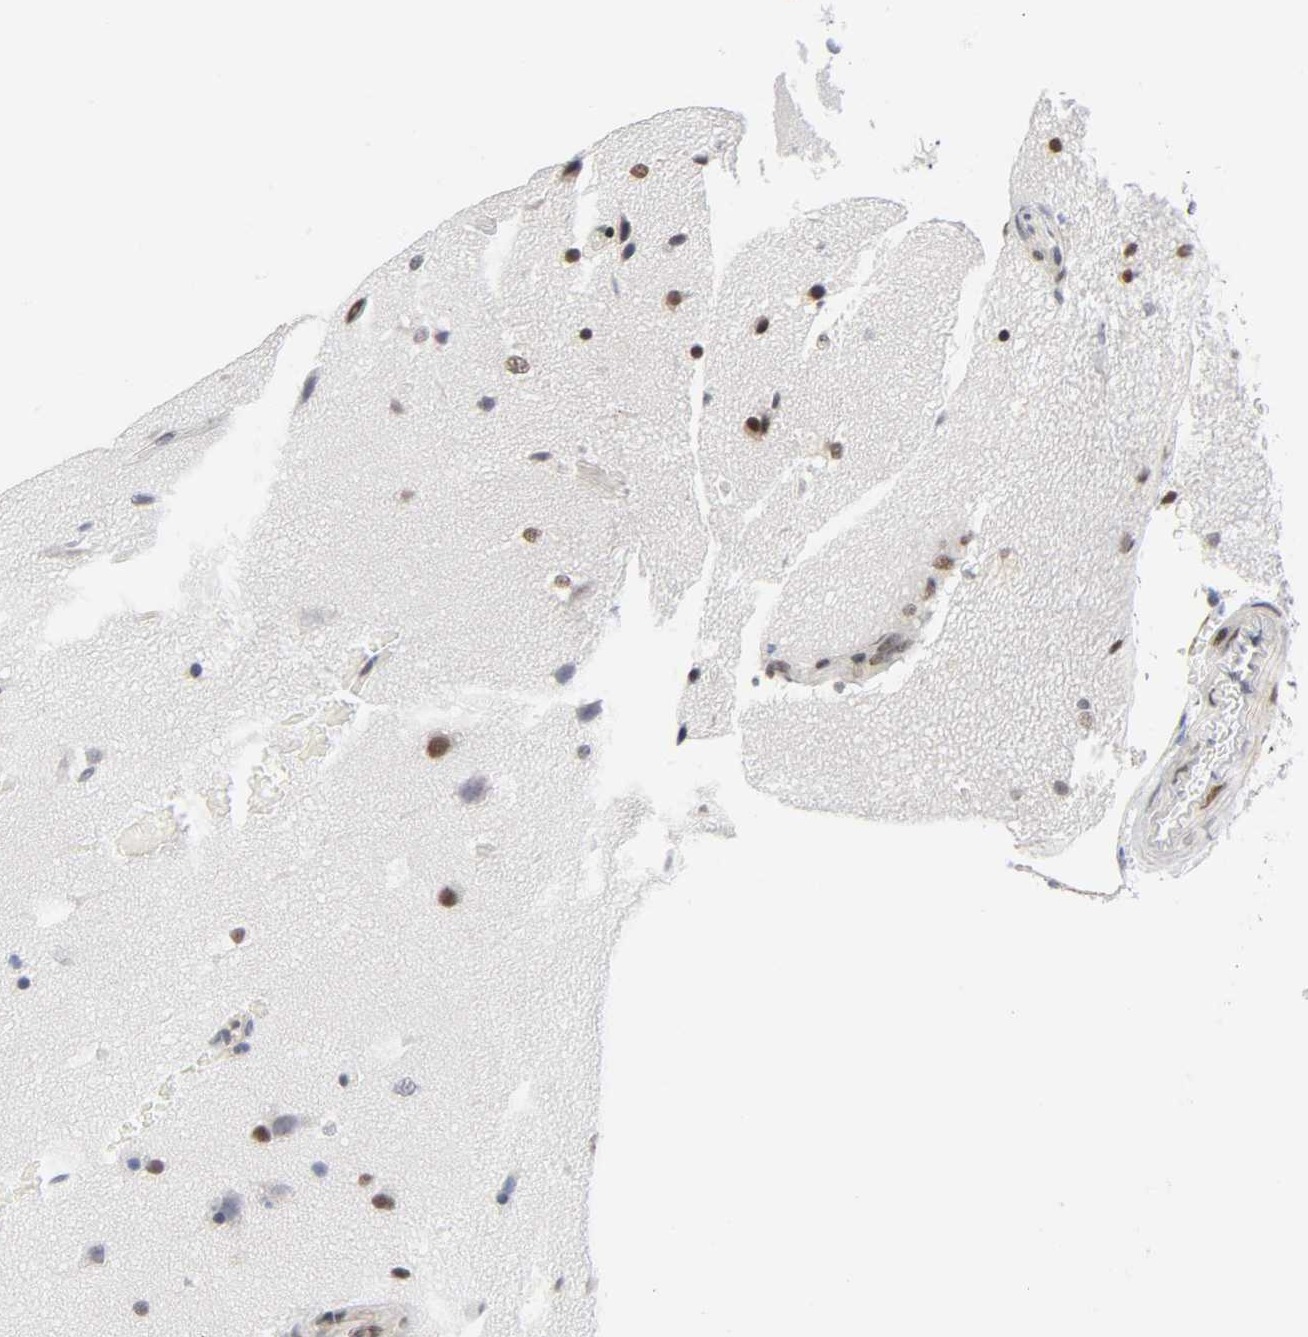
{"staining": {"intensity": "moderate", "quantity": "<25%", "location": "nuclear"}, "tissue": "glioma", "cell_type": "Tumor cells", "image_type": "cancer", "snomed": [{"axis": "morphology", "description": "Glioma, malignant, Low grade"}, {"axis": "topography", "description": "Cerebral cortex"}], "caption": "Protein positivity by immunohistochemistry (IHC) demonstrates moderate nuclear staining in about <25% of tumor cells in malignant glioma (low-grade).", "gene": "DIDO1", "patient": {"sex": "female", "age": 47}}